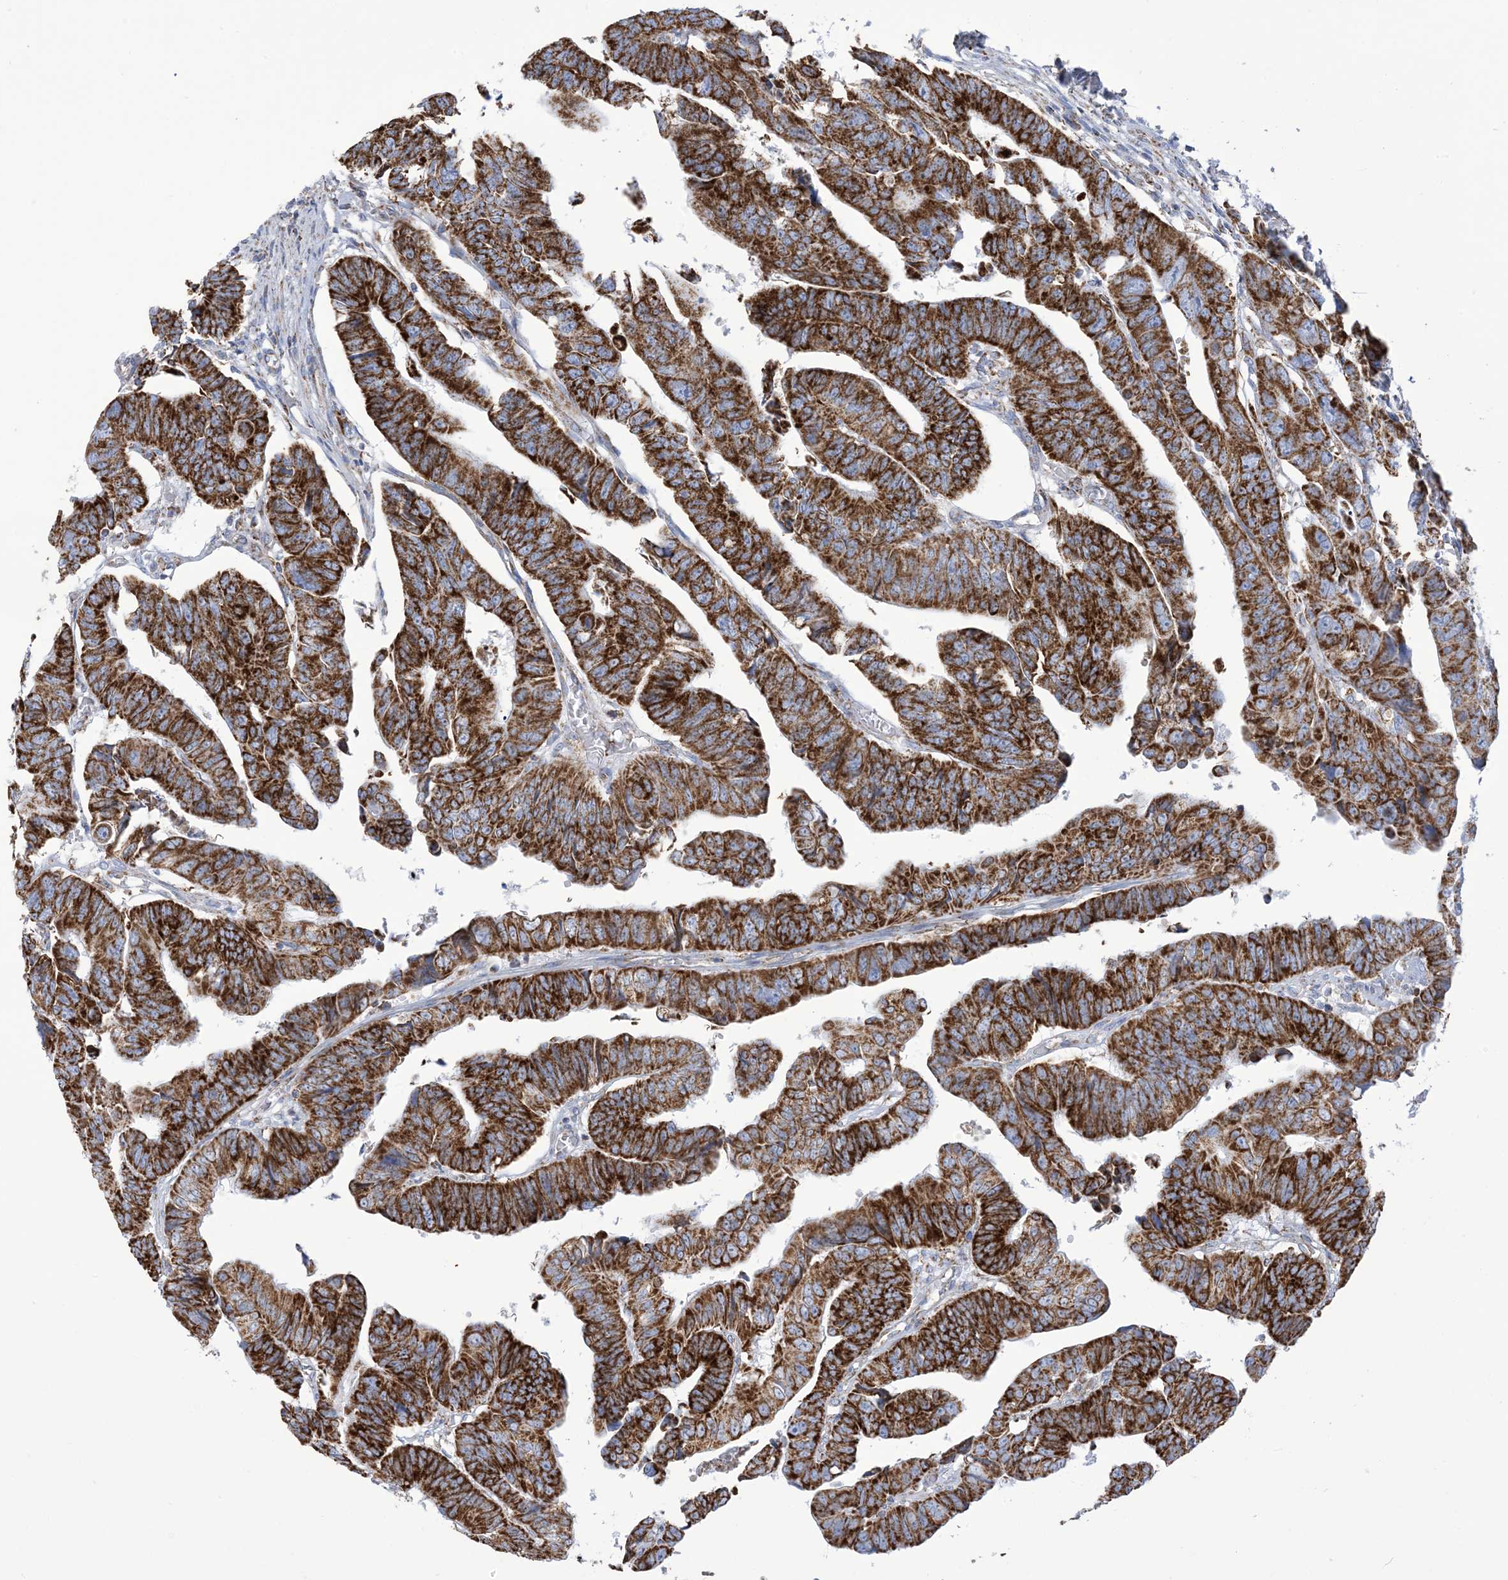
{"staining": {"intensity": "strong", "quantity": ">75%", "location": "cytoplasmic/membranous"}, "tissue": "colorectal cancer", "cell_type": "Tumor cells", "image_type": "cancer", "snomed": [{"axis": "morphology", "description": "Adenocarcinoma, NOS"}, {"axis": "topography", "description": "Rectum"}], "caption": "A micrograph of human adenocarcinoma (colorectal) stained for a protein shows strong cytoplasmic/membranous brown staining in tumor cells. The staining was performed using DAB (3,3'-diaminobenzidine) to visualize the protein expression in brown, while the nuclei were stained in blue with hematoxylin (Magnification: 20x).", "gene": "SAMM50", "patient": {"sex": "female", "age": 65}}